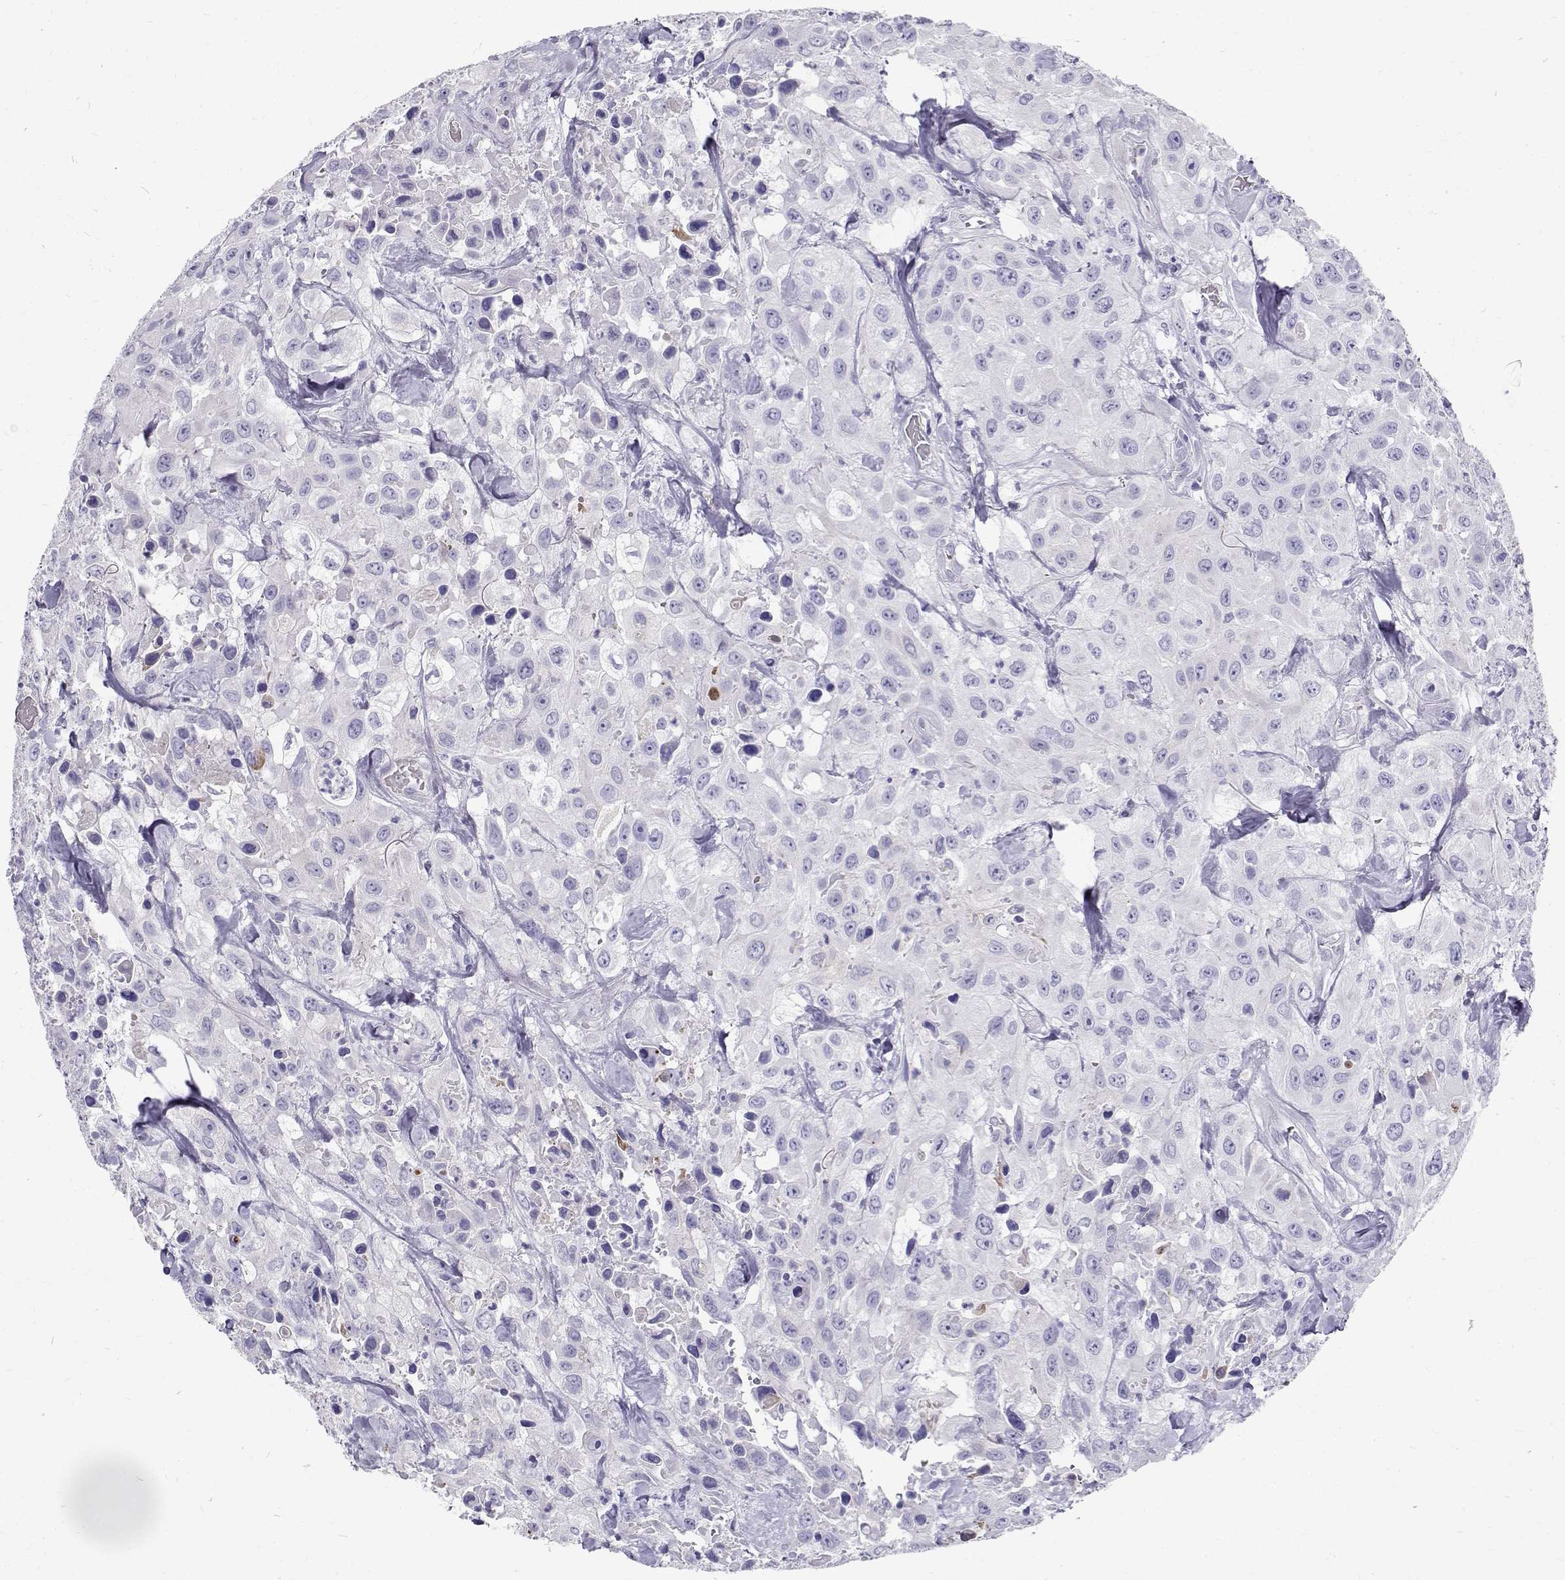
{"staining": {"intensity": "negative", "quantity": "none", "location": "none"}, "tissue": "urothelial cancer", "cell_type": "Tumor cells", "image_type": "cancer", "snomed": [{"axis": "morphology", "description": "Urothelial carcinoma, High grade"}, {"axis": "topography", "description": "Urinary bladder"}], "caption": "A micrograph of urothelial cancer stained for a protein displays no brown staining in tumor cells.", "gene": "IGSF1", "patient": {"sex": "male", "age": 79}}